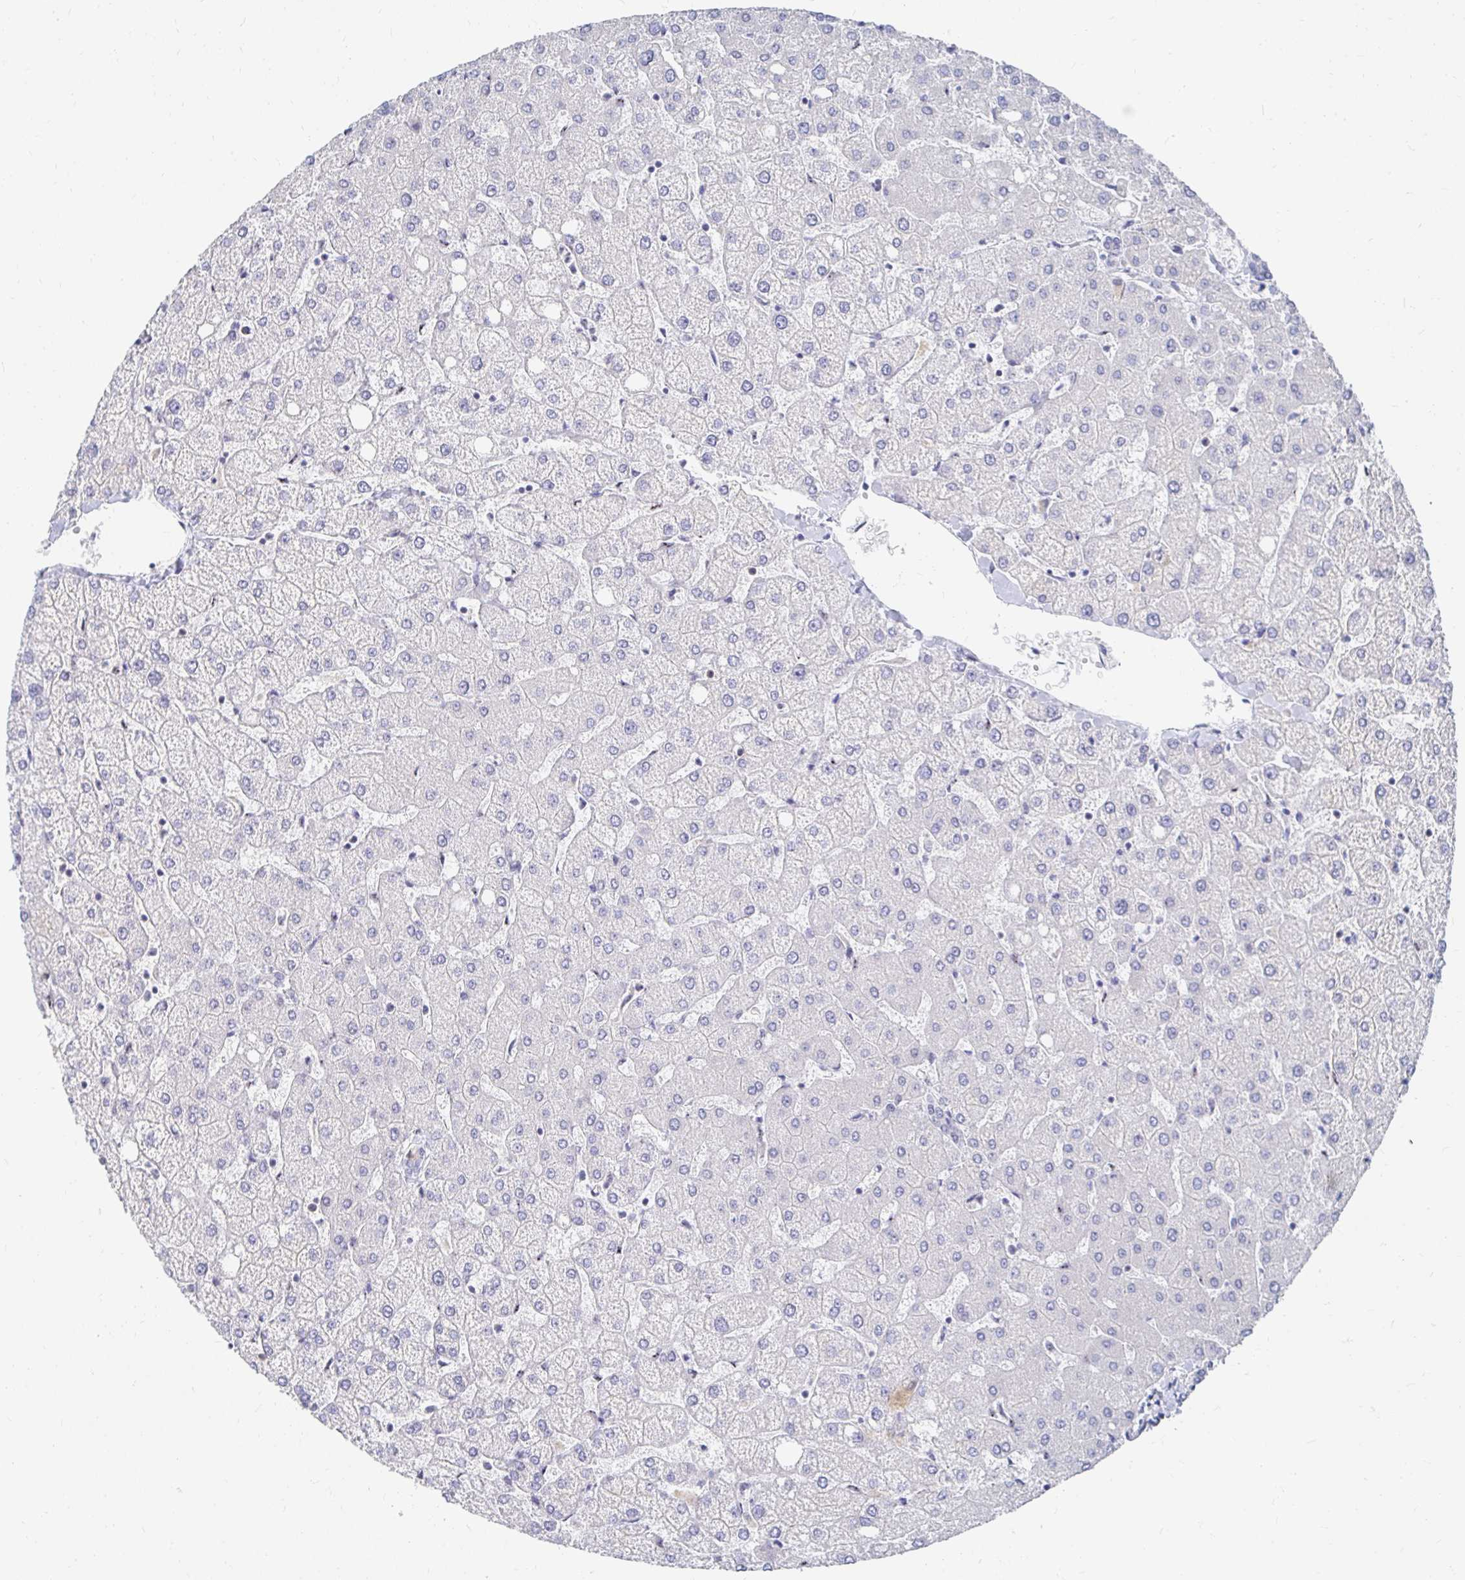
{"staining": {"intensity": "negative", "quantity": "none", "location": "none"}, "tissue": "liver", "cell_type": "Cholangiocytes", "image_type": "normal", "snomed": [{"axis": "morphology", "description": "Normal tissue, NOS"}, {"axis": "topography", "description": "Liver"}], "caption": "There is no significant staining in cholangiocytes of liver. (DAB (3,3'-diaminobenzidine) immunohistochemistry visualized using brightfield microscopy, high magnification).", "gene": "CLIC3", "patient": {"sex": "female", "age": 54}}